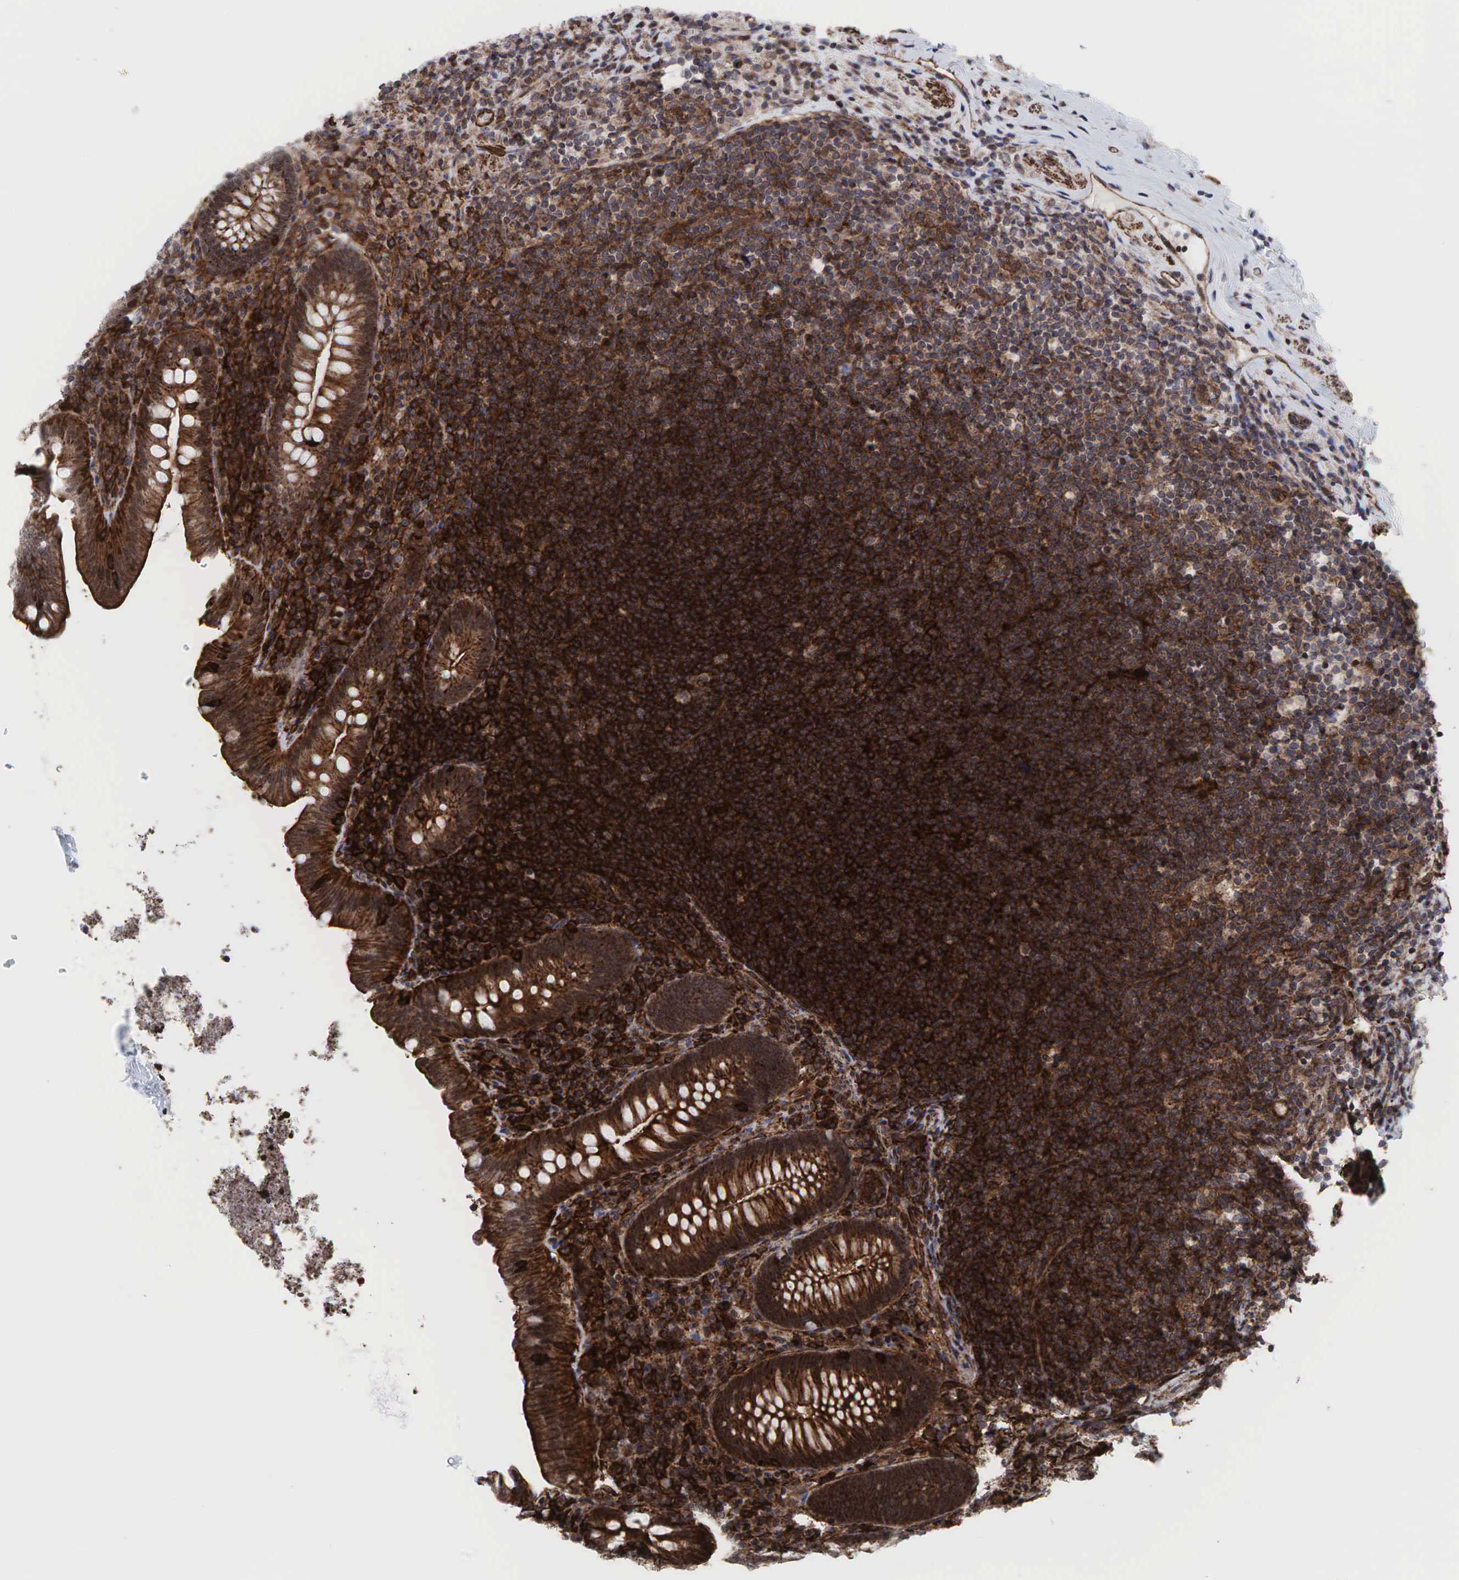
{"staining": {"intensity": "moderate", "quantity": ">75%", "location": "cytoplasmic/membranous"}, "tissue": "appendix", "cell_type": "Glandular cells", "image_type": "normal", "snomed": [{"axis": "morphology", "description": "Normal tissue, NOS"}, {"axis": "topography", "description": "Appendix"}], "caption": "A brown stain highlights moderate cytoplasmic/membranous positivity of a protein in glandular cells of normal appendix. The protein of interest is shown in brown color, while the nuclei are stained blue.", "gene": "GPRASP1", "patient": {"sex": "male", "age": 41}}